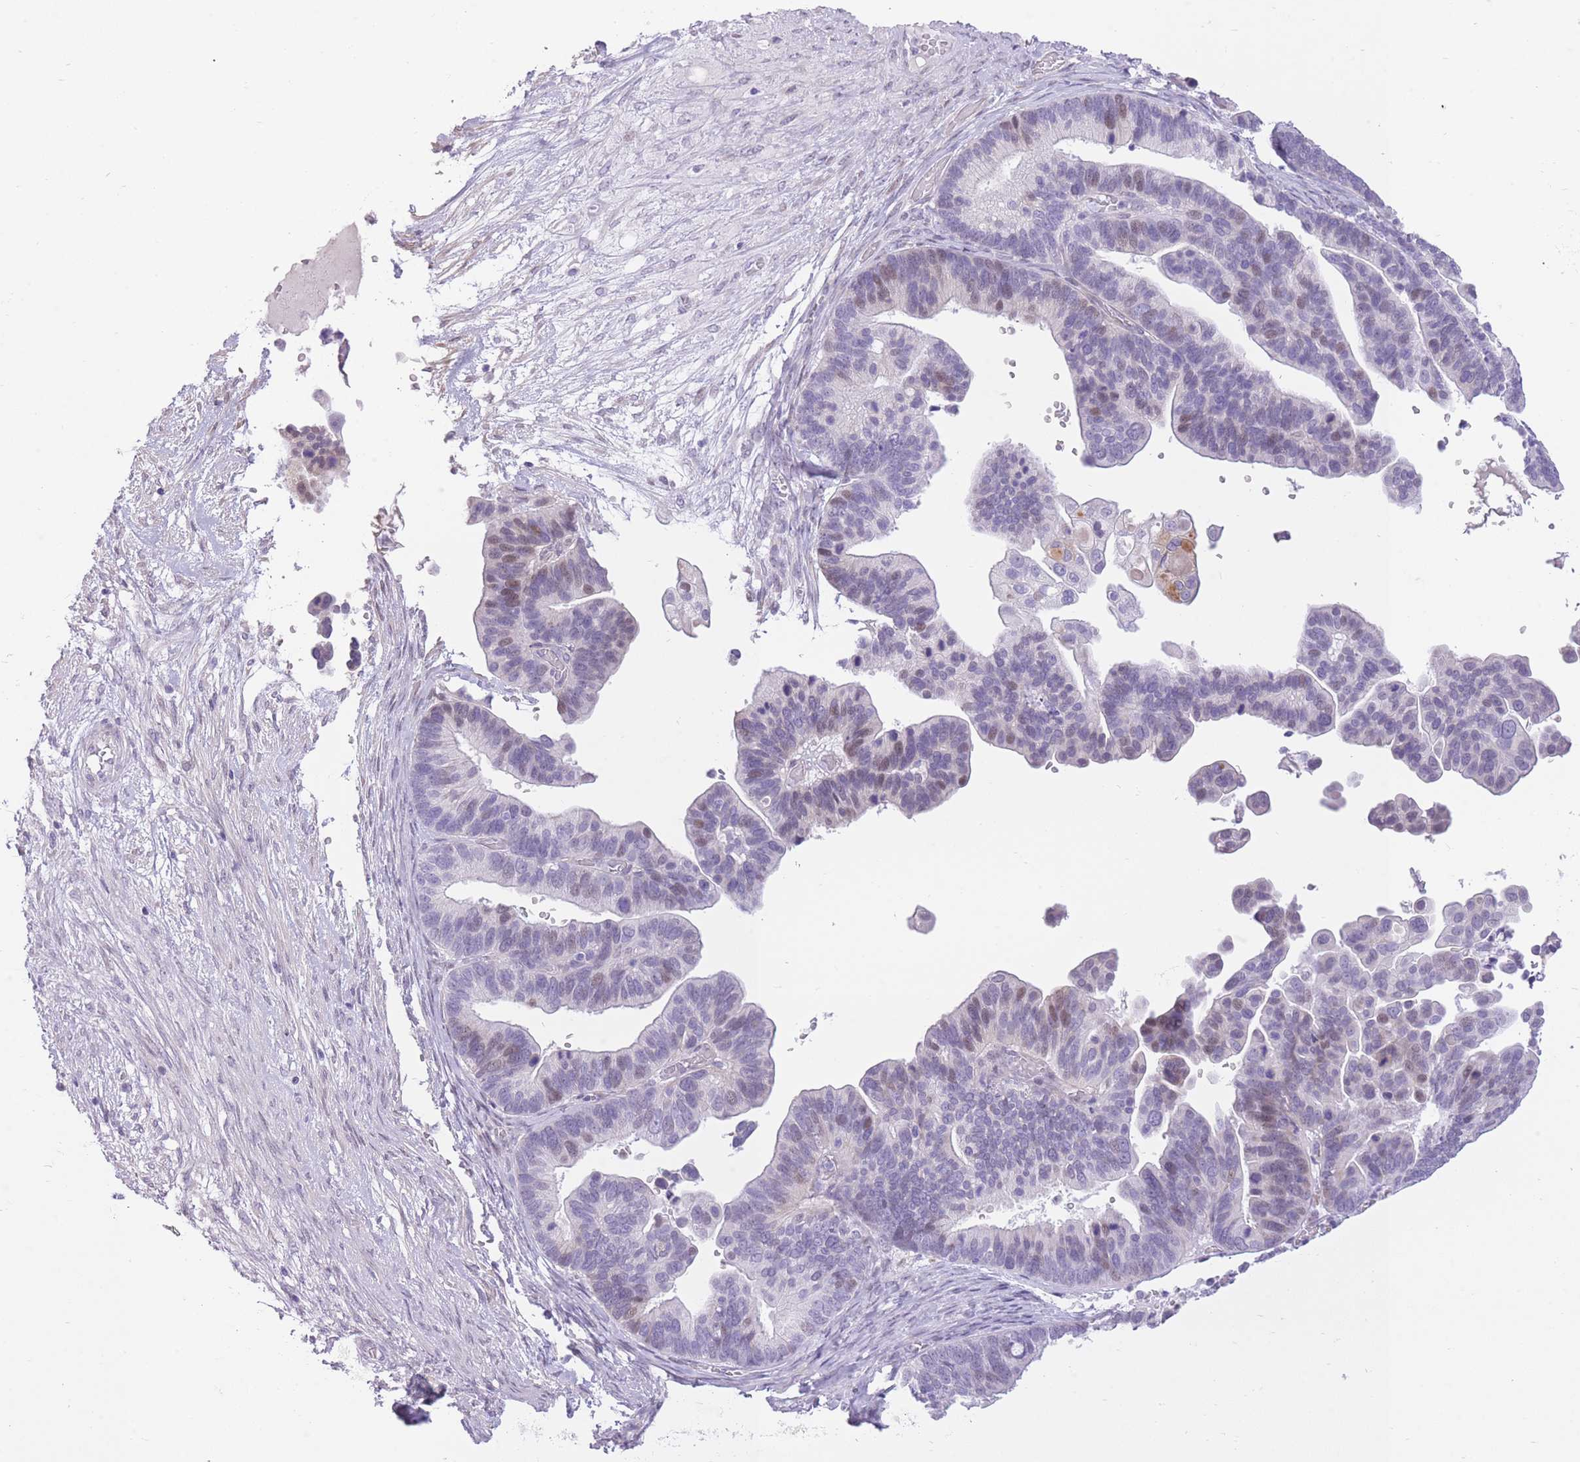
{"staining": {"intensity": "negative", "quantity": "none", "location": "none"}, "tissue": "ovarian cancer", "cell_type": "Tumor cells", "image_type": "cancer", "snomed": [{"axis": "morphology", "description": "Cystadenocarcinoma, serous, NOS"}, {"axis": "topography", "description": "Ovary"}], "caption": "This is a histopathology image of immunohistochemistry staining of ovarian cancer, which shows no staining in tumor cells.", "gene": "WDR70", "patient": {"sex": "female", "age": 56}}